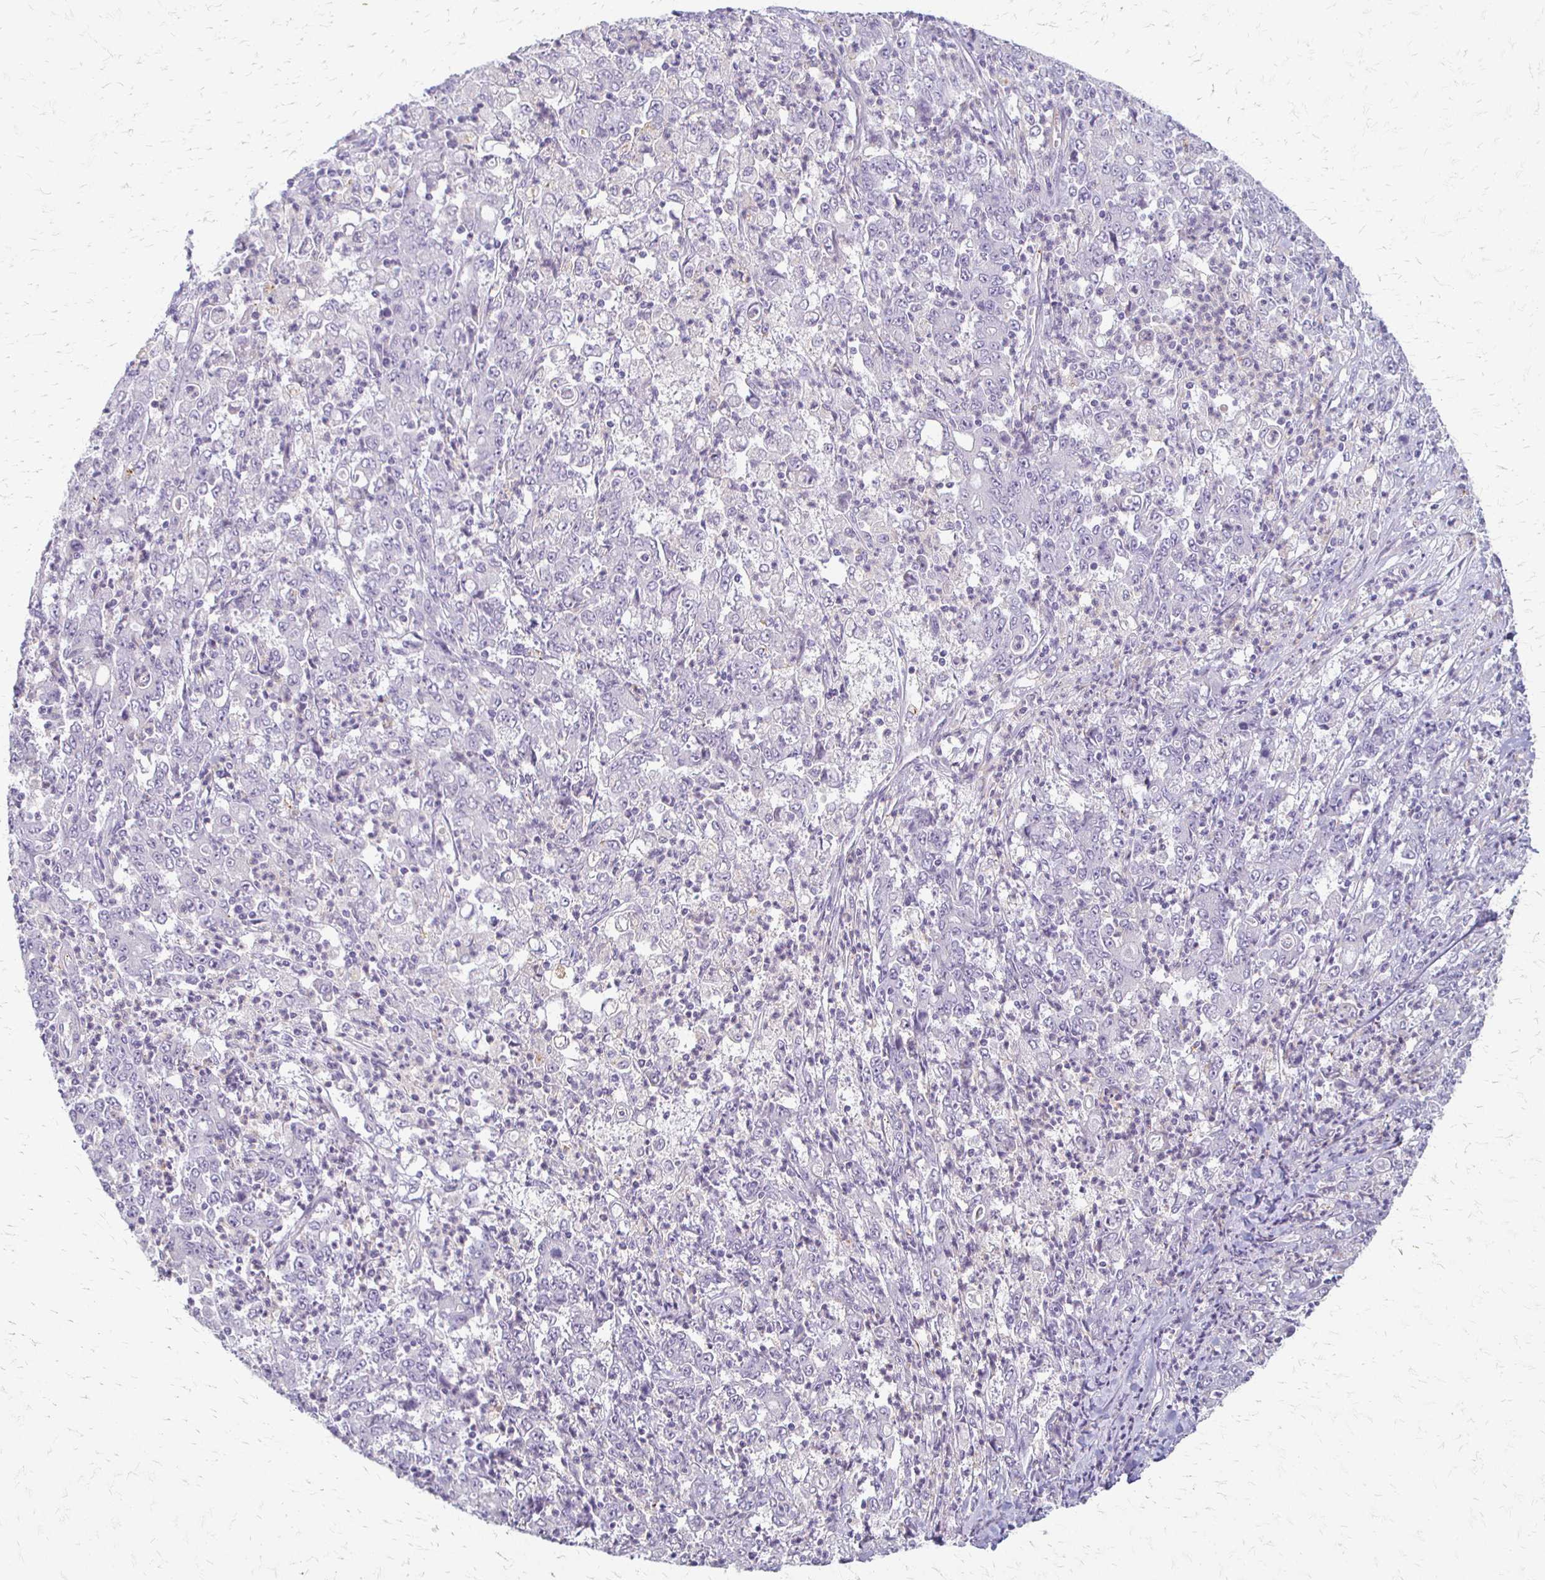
{"staining": {"intensity": "negative", "quantity": "none", "location": "none"}, "tissue": "stomach cancer", "cell_type": "Tumor cells", "image_type": "cancer", "snomed": [{"axis": "morphology", "description": "Adenocarcinoma, NOS"}, {"axis": "topography", "description": "Stomach, lower"}], "caption": "Protein analysis of adenocarcinoma (stomach) reveals no significant positivity in tumor cells.", "gene": "ACP5", "patient": {"sex": "female", "age": 71}}